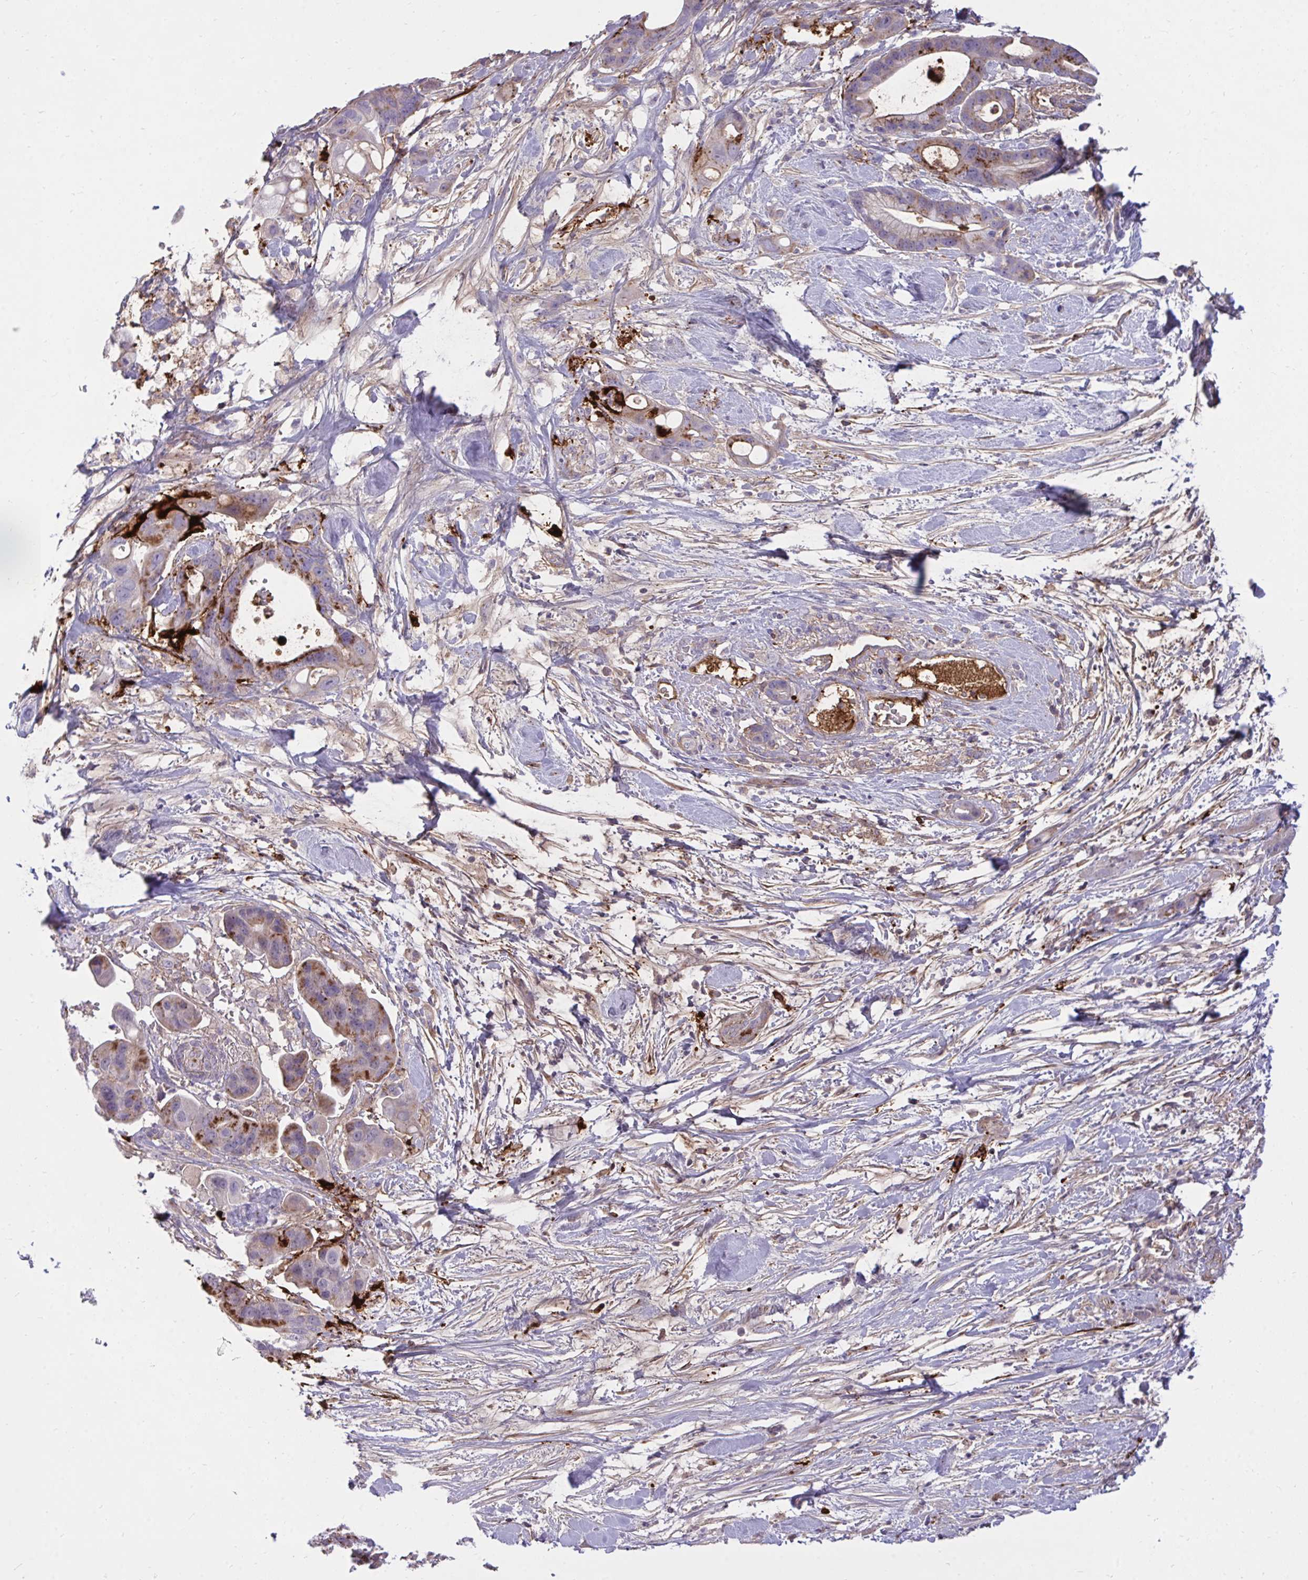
{"staining": {"intensity": "moderate", "quantity": "25%-75%", "location": "cytoplasmic/membranous"}, "tissue": "pancreatic cancer", "cell_type": "Tumor cells", "image_type": "cancer", "snomed": [{"axis": "morphology", "description": "Adenocarcinoma, NOS"}, {"axis": "topography", "description": "Pancreas"}], "caption": "Human pancreatic adenocarcinoma stained for a protein (brown) displays moderate cytoplasmic/membranous positive positivity in approximately 25%-75% of tumor cells.", "gene": "F2", "patient": {"sex": "male", "age": 68}}